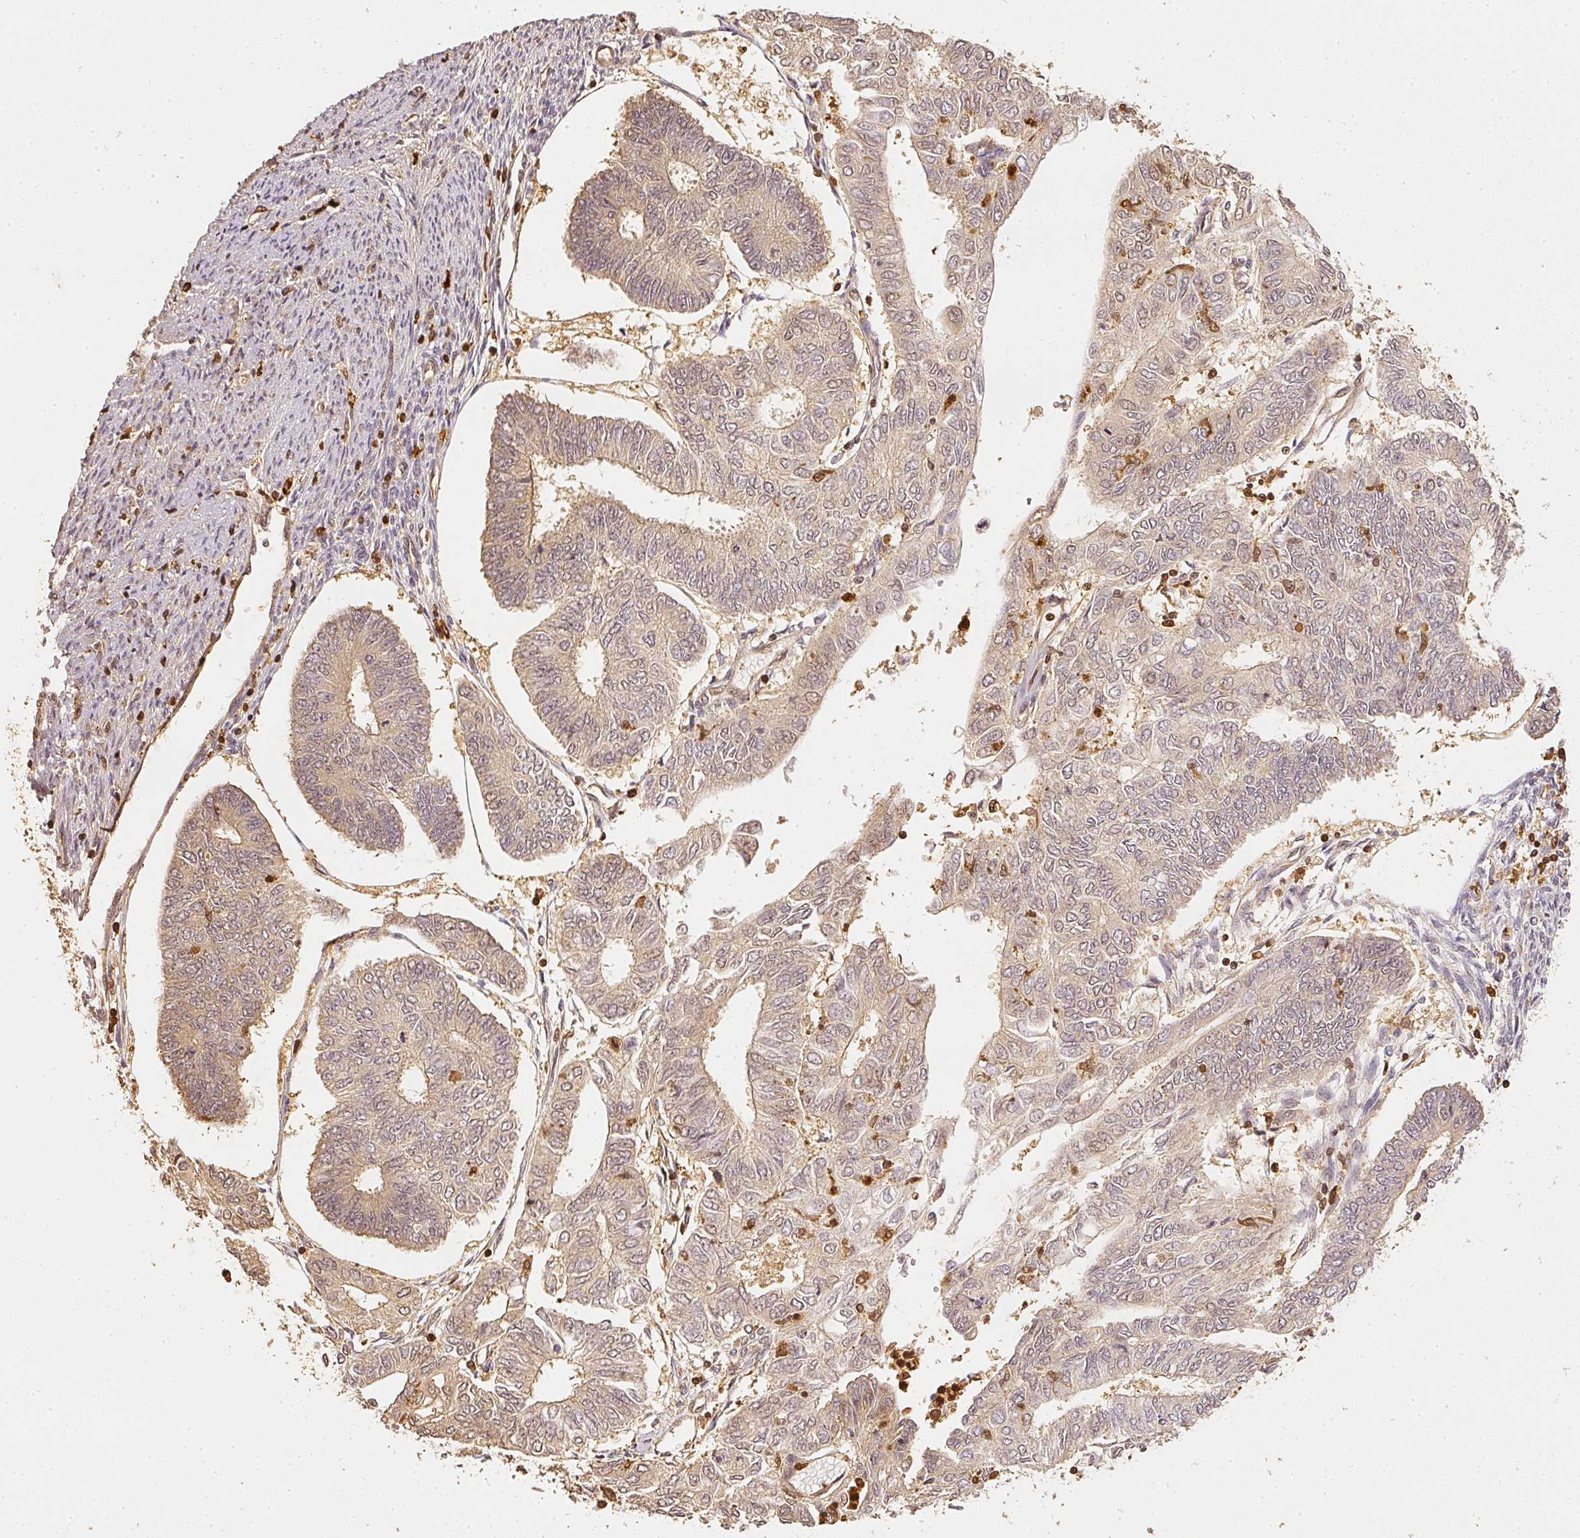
{"staining": {"intensity": "weak", "quantity": "<25%", "location": "cytoplasmic/membranous"}, "tissue": "endometrial cancer", "cell_type": "Tumor cells", "image_type": "cancer", "snomed": [{"axis": "morphology", "description": "Adenocarcinoma, NOS"}, {"axis": "topography", "description": "Endometrium"}], "caption": "IHC histopathology image of human endometrial cancer (adenocarcinoma) stained for a protein (brown), which displays no positivity in tumor cells.", "gene": "PFN1", "patient": {"sex": "female", "age": 68}}